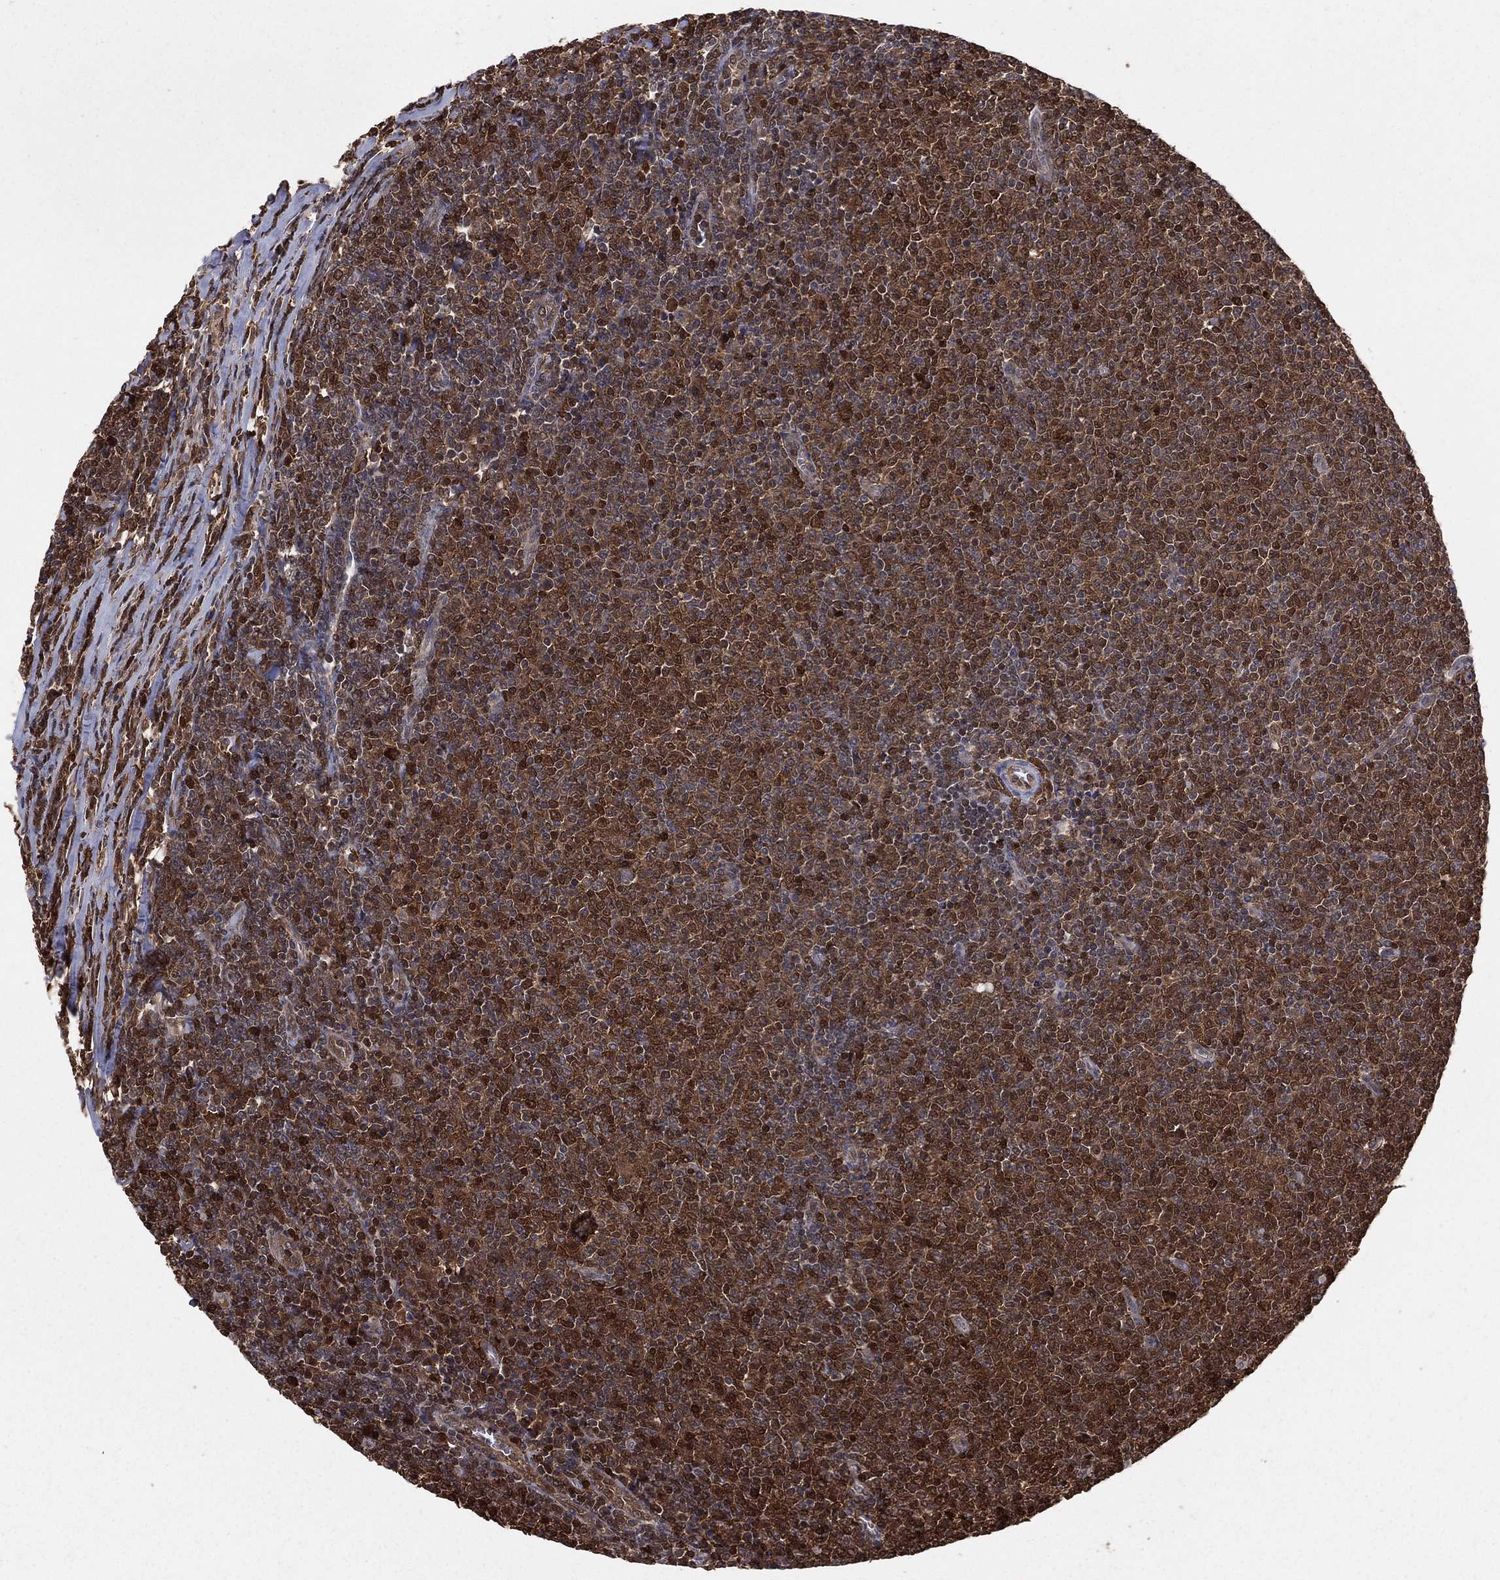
{"staining": {"intensity": "moderate", "quantity": ">75%", "location": "cytoplasmic/membranous,nuclear"}, "tissue": "lymphoma", "cell_type": "Tumor cells", "image_type": "cancer", "snomed": [{"axis": "morphology", "description": "Malignant lymphoma, non-Hodgkin's type, Low grade"}, {"axis": "topography", "description": "Lymph node"}], "caption": "A medium amount of moderate cytoplasmic/membranous and nuclear positivity is present in about >75% of tumor cells in low-grade malignant lymphoma, non-Hodgkin's type tissue. The staining was performed using DAB (3,3'-diaminobenzidine) to visualize the protein expression in brown, while the nuclei were stained in blue with hematoxylin (Magnification: 20x).", "gene": "ENO1", "patient": {"sex": "male", "age": 52}}